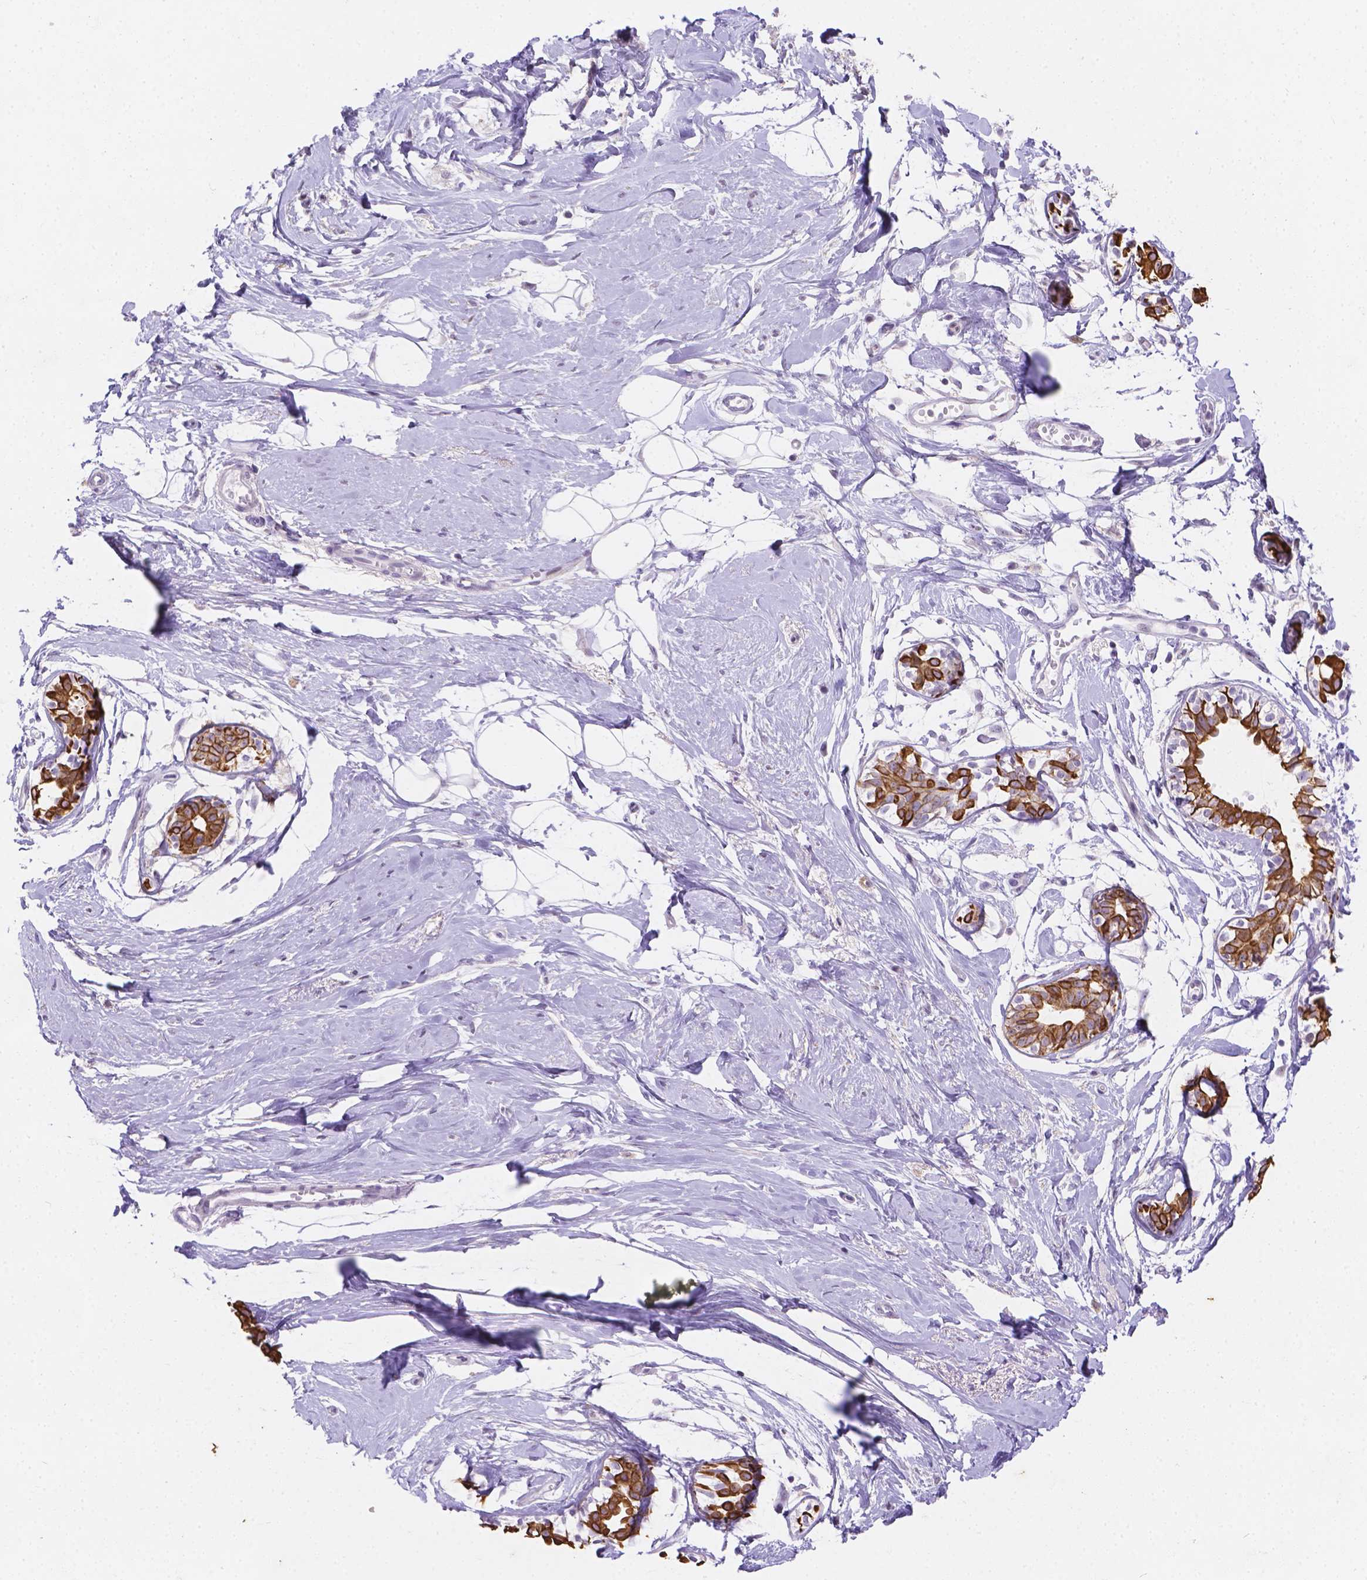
{"staining": {"intensity": "negative", "quantity": "none", "location": "none"}, "tissue": "breast", "cell_type": "Adipocytes", "image_type": "normal", "snomed": [{"axis": "morphology", "description": "Normal tissue, NOS"}, {"axis": "topography", "description": "Breast"}], "caption": "IHC of normal human breast reveals no expression in adipocytes.", "gene": "DMWD", "patient": {"sex": "female", "age": 49}}